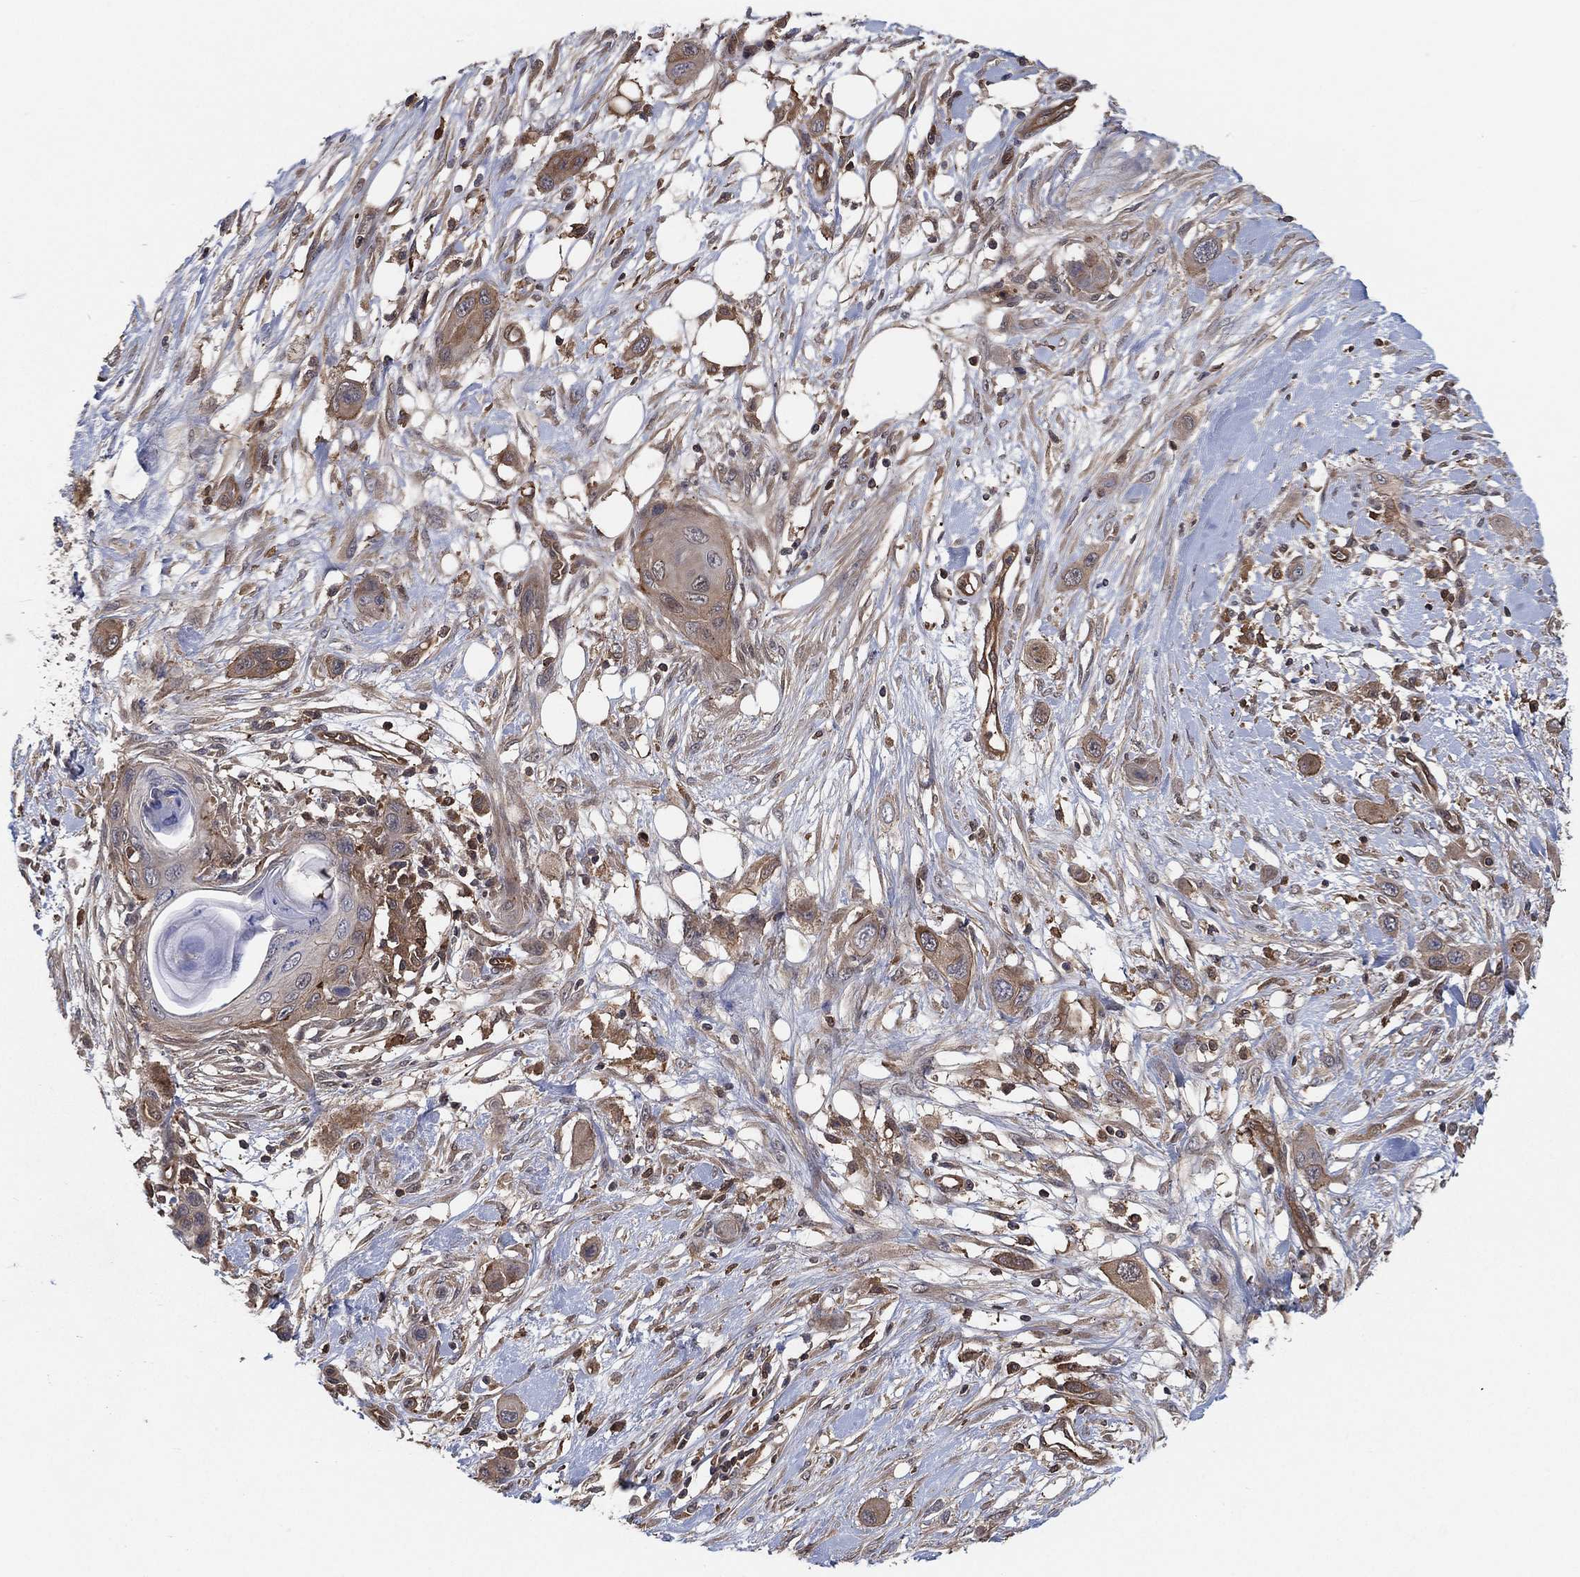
{"staining": {"intensity": "moderate", "quantity": "25%-75%", "location": "cytoplasmic/membranous"}, "tissue": "skin cancer", "cell_type": "Tumor cells", "image_type": "cancer", "snomed": [{"axis": "morphology", "description": "Squamous cell carcinoma, NOS"}, {"axis": "topography", "description": "Skin"}], "caption": "Approximately 25%-75% of tumor cells in human skin cancer show moderate cytoplasmic/membranous protein positivity as visualized by brown immunohistochemical staining.", "gene": "PSMG4", "patient": {"sex": "male", "age": 79}}